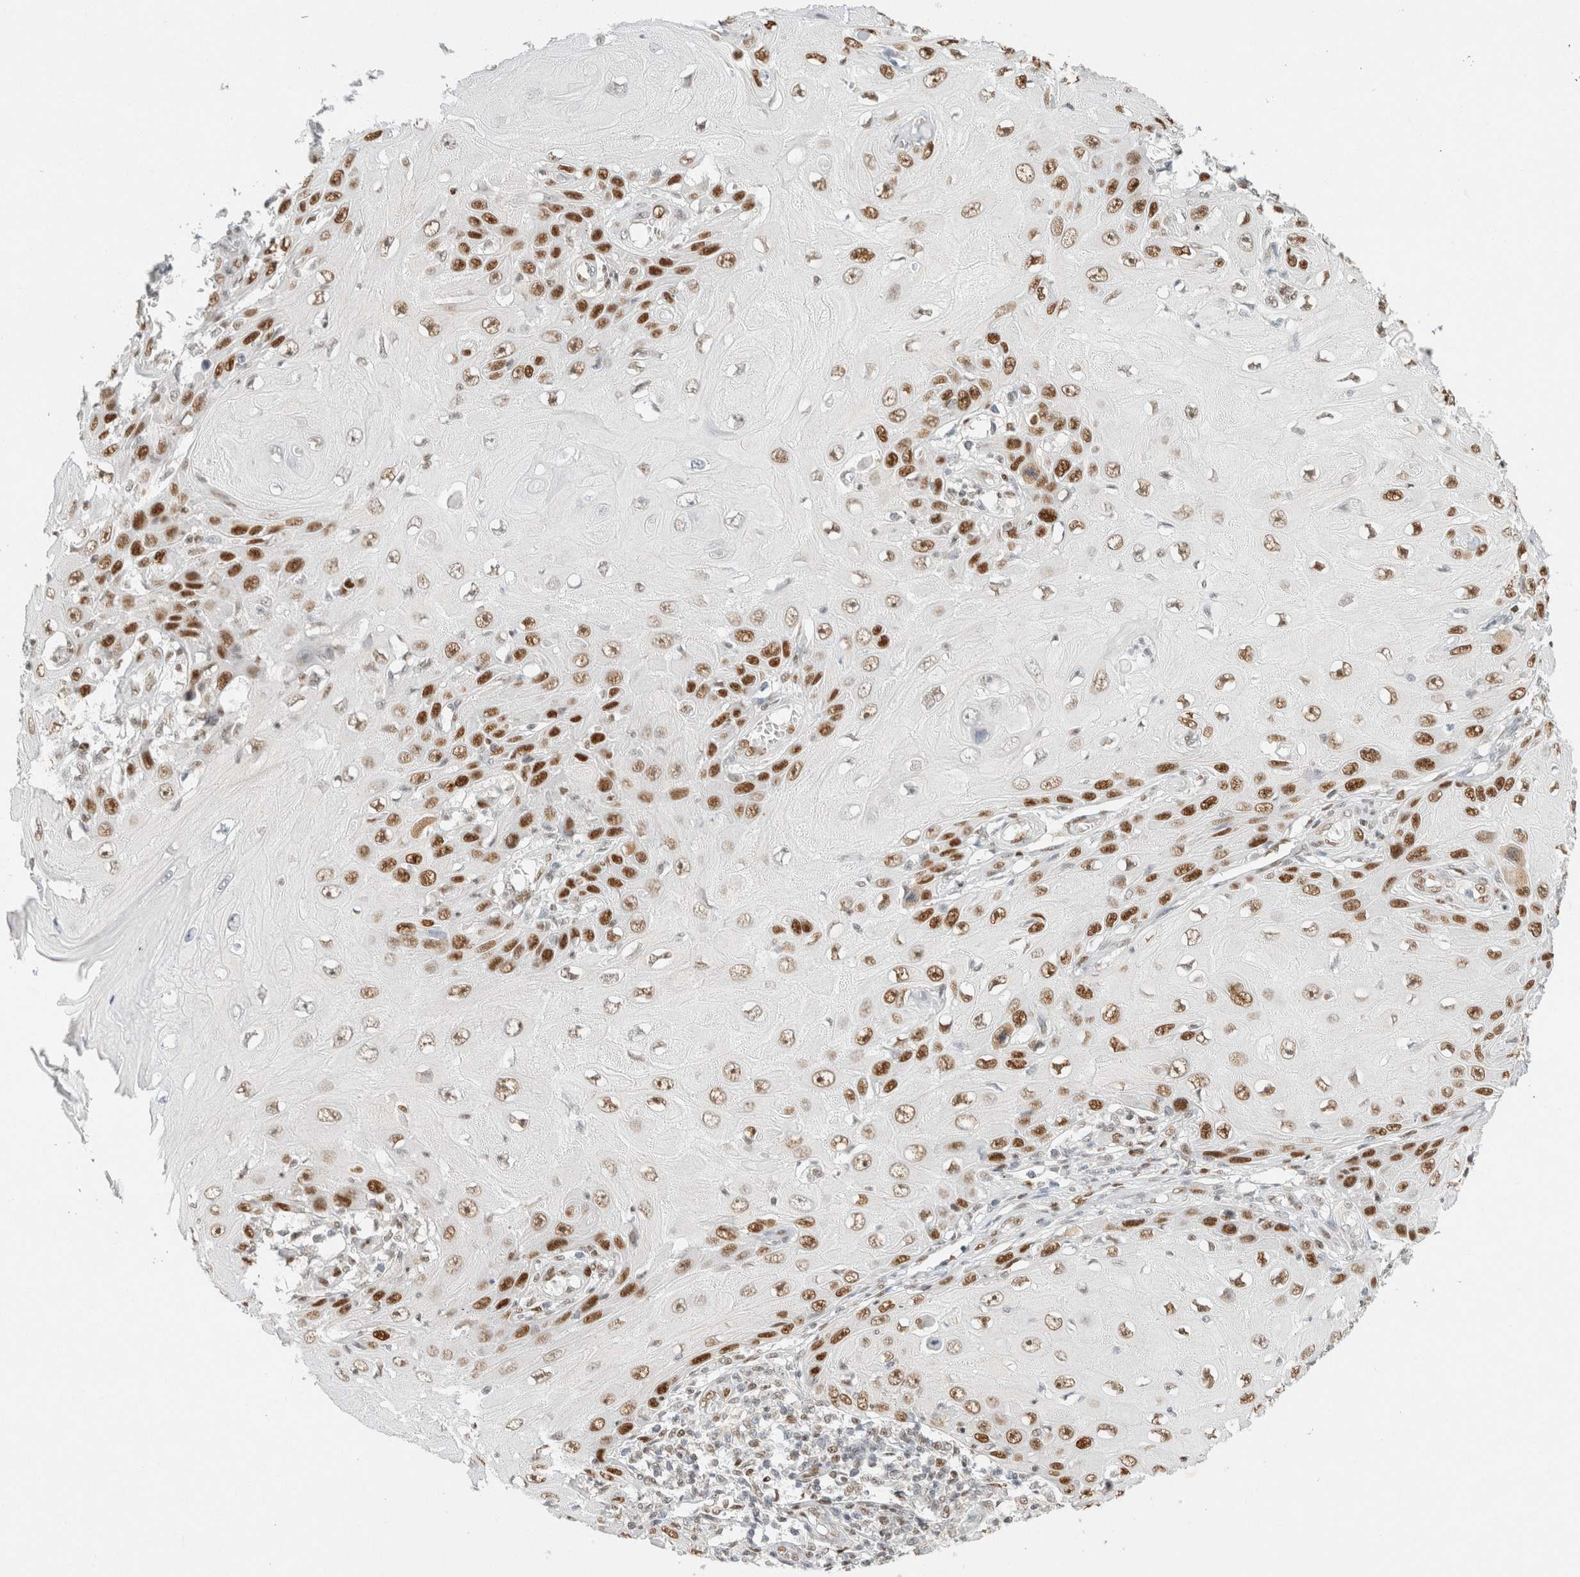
{"staining": {"intensity": "strong", "quantity": ">75%", "location": "nuclear"}, "tissue": "skin cancer", "cell_type": "Tumor cells", "image_type": "cancer", "snomed": [{"axis": "morphology", "description": "Squamous cell carcinoma, NOS"}, {"axis": "topography", "description": "Skin"}], "caption": "Squamous cell carcinoma (skin) tissue reveals strong nuclear staining in about >75% of tumor cells (DAB = brown stain, brightfield microscopy at high magnification).", "gene": "DDB2", "patient": {"sex": "female", "age": 73}}